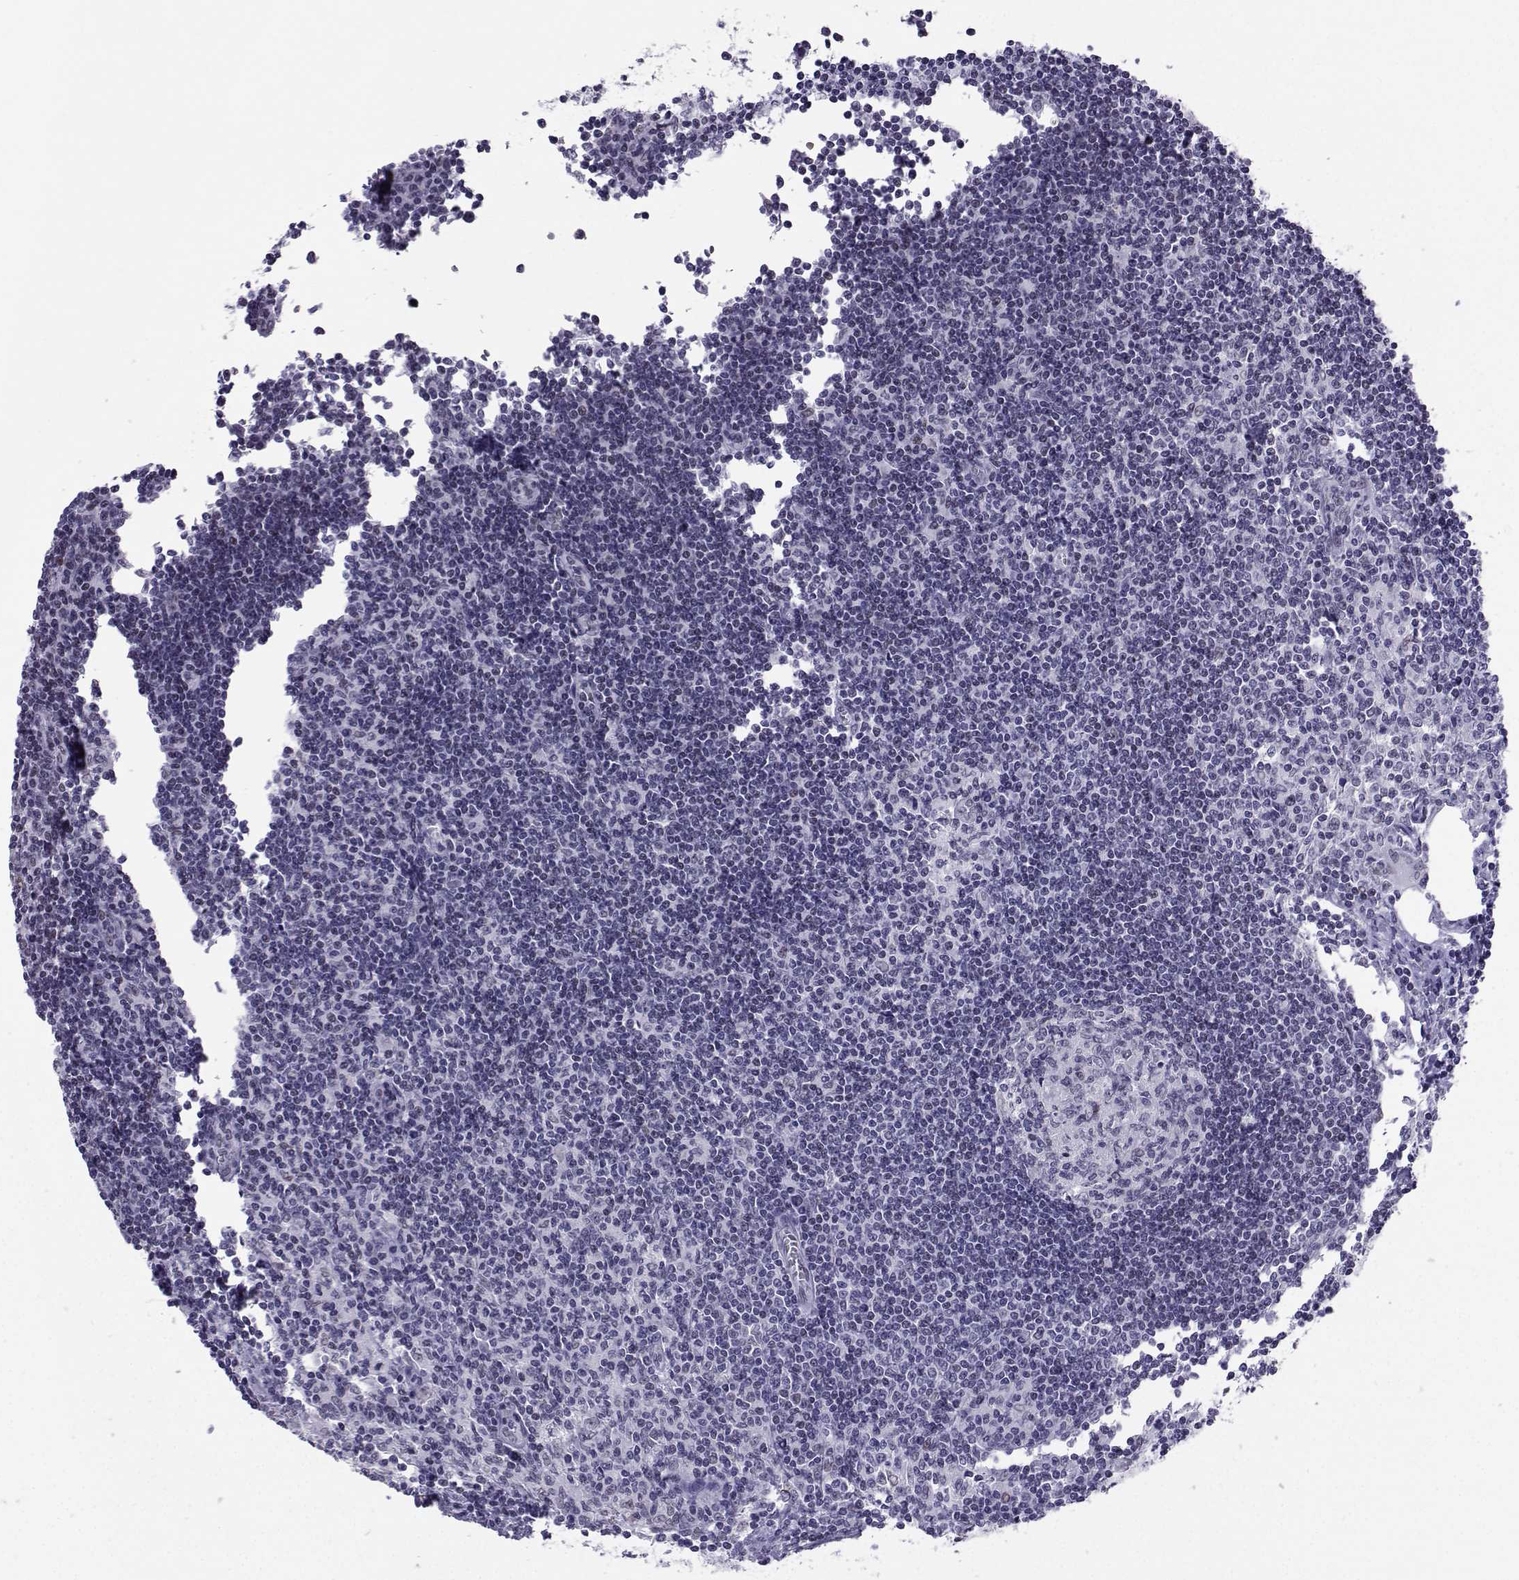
{"staining": {"intensity": "negative", "quantity": "none", "location": "none"}, "tissue": "lymph node", "cell_type": "Germinal center cells", "image_type": "normal", "snomed": [{"axis": "morphology", "description": "Normal tissue, NOS"}, {"axis": "topography", "description": "Lymph node"}], "caption": "Immunohistochemistry (IHC) image of normal lymph node: human lymph node stained with DAB displays no significant protein expression in germinal center cells. (Immunohistochemistry (IHC), brightfield microscopy, high magnification).", "gene": "LORICRIN", "patient": {"sex": "male", "age": 59}}